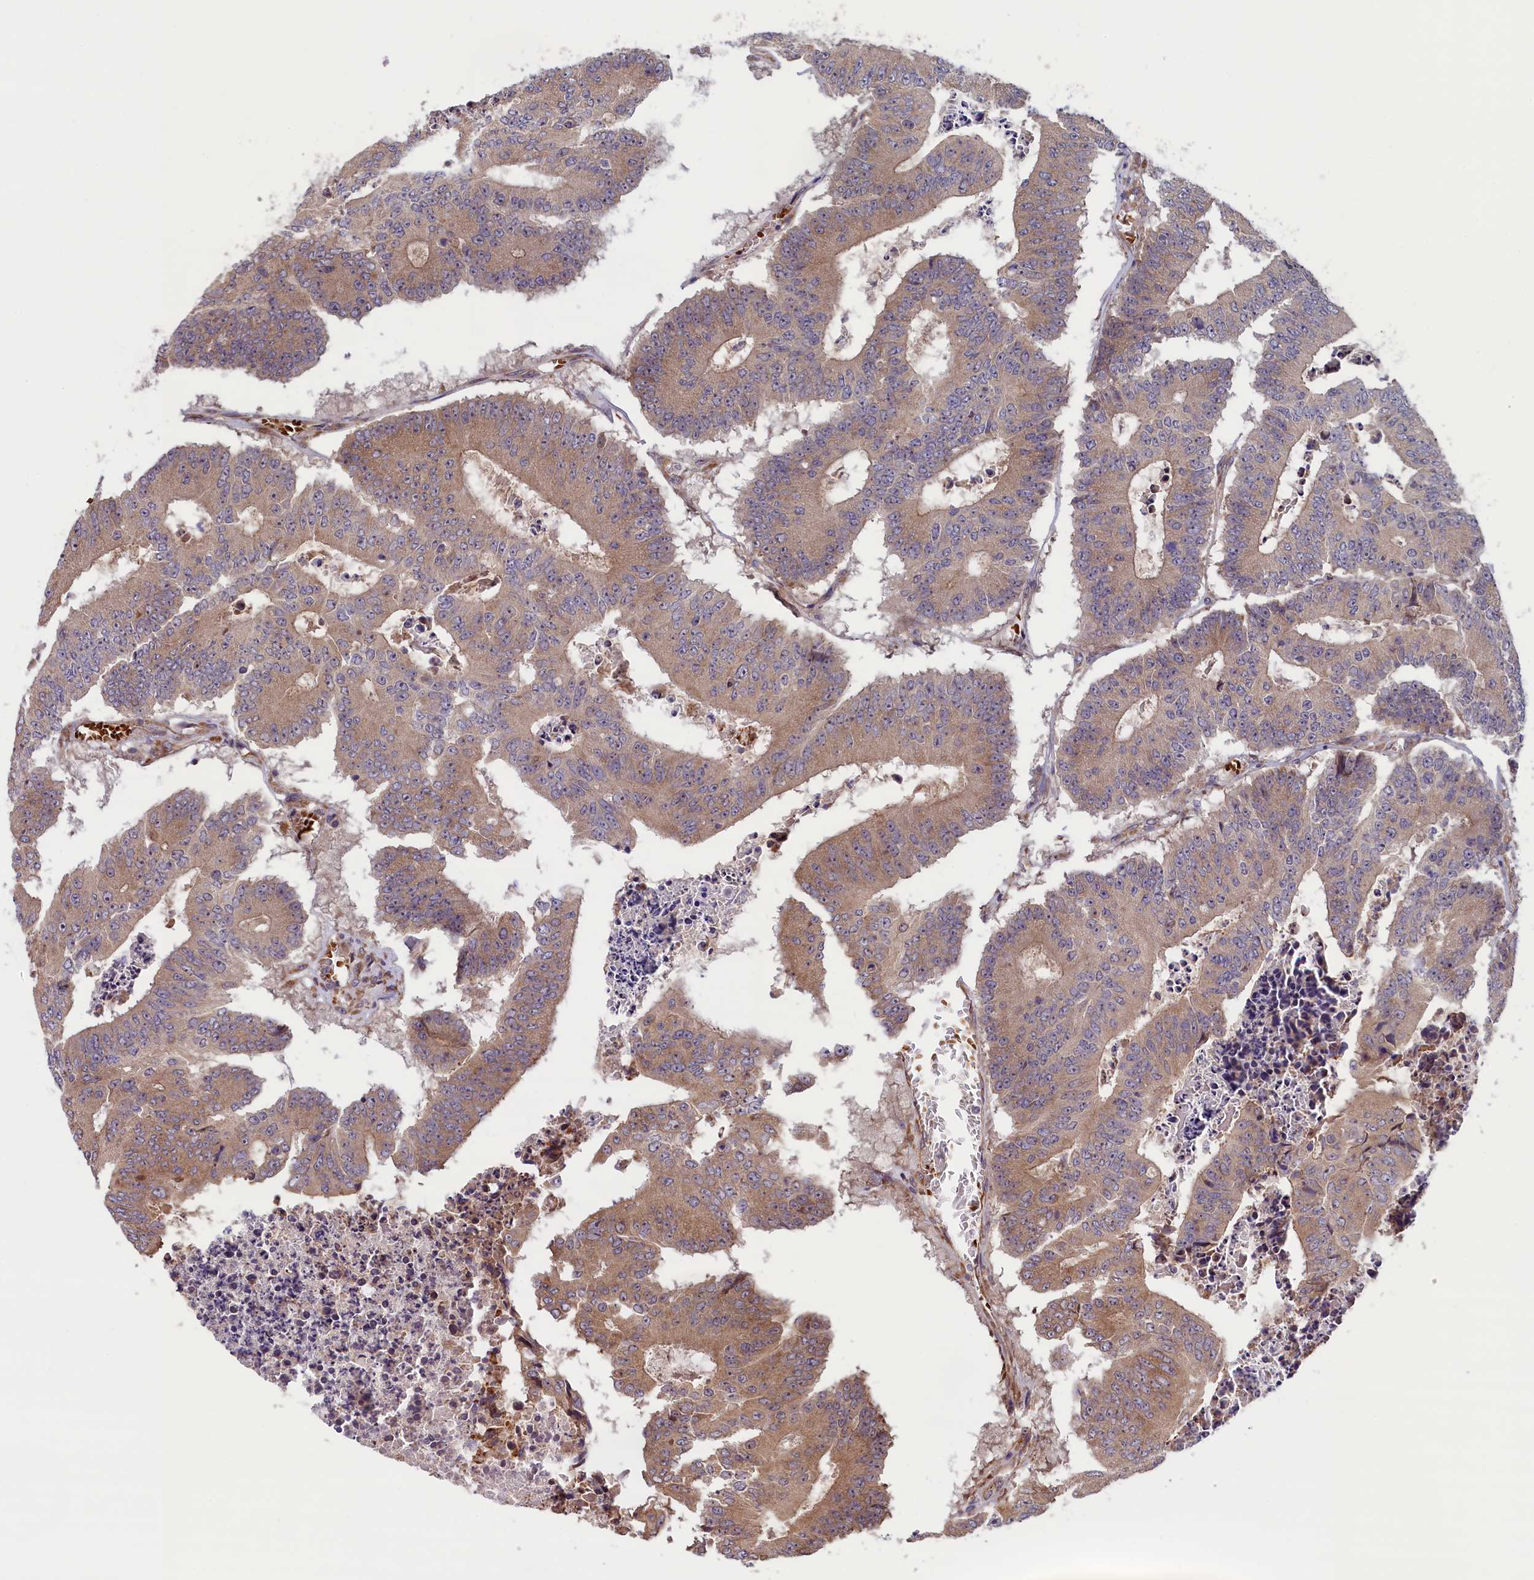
{"staining": {"intensity": "moderate", "quantity": ">75%", "location": "cytoplasmic/membranous"}, "tissue": "colorectal cancer", "cell_type": "Tumor cells", "image_type": "cancer", "snomed": [{"axis": "morphology", "description": "Adenocarcinoma, NOS"}, {"axis": "topography", "description": "Colon"}], "caption": "A brown stain shows moderate cytoplasmic/membranous expression of a protein in colorectal cancer (adenocarcinoma) tumor cells.", "gene": "CCDC9B", "patient": {"sex": "male", "age": 87}}